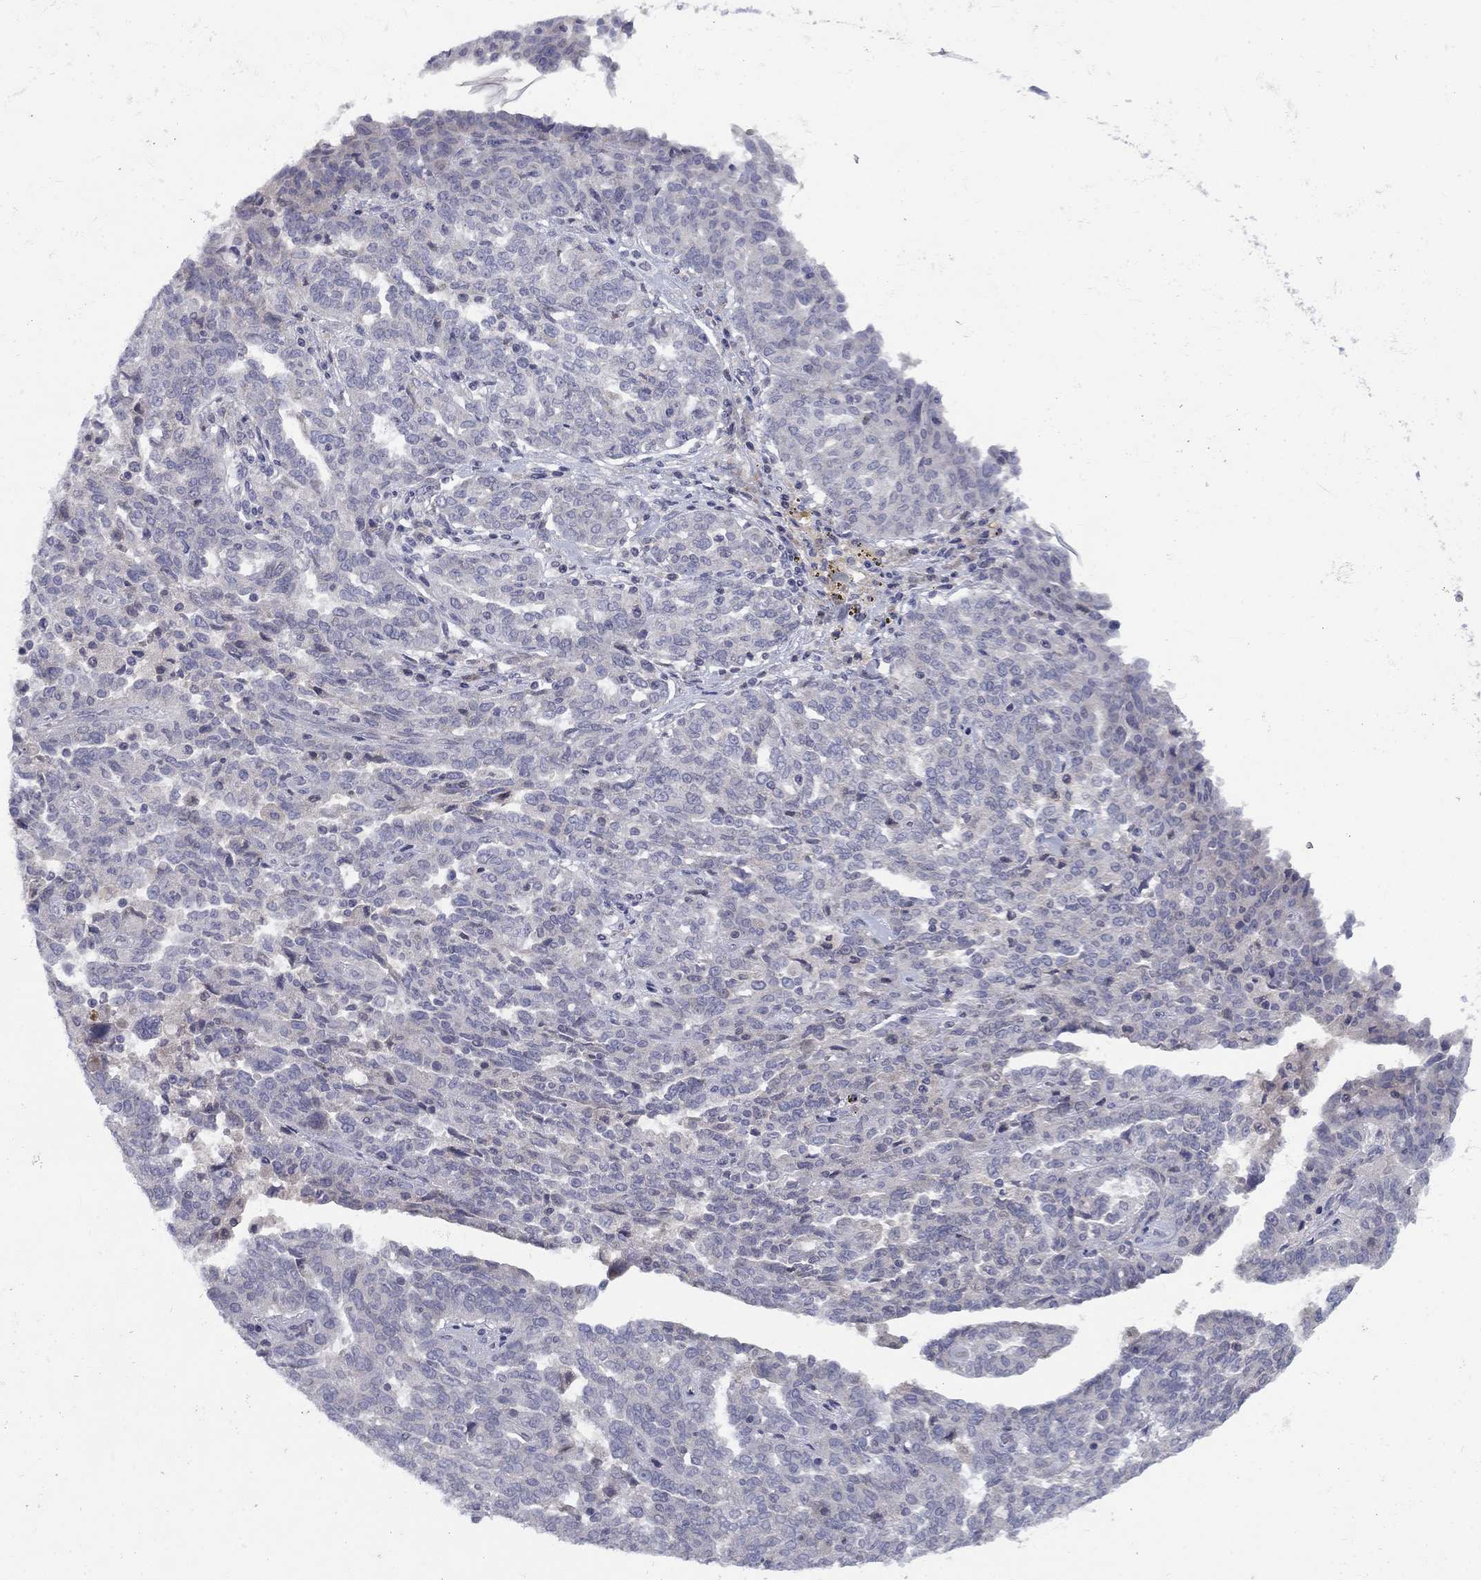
{"staining": {"intensity": "negative", "quantity": "none", "location": "none"}, "tissue": "ovarian cancer", "cell_type": "Tumor cells", "image_type": "cancer", "snomed": [{"axis": "morphology", "description": "Cystadenocarcinoma, serous, NOS"}, {"axis": "topography", "description": "Ovary"}], "caption": "The histopathology image shows no significant positivity in tumor cells of serous cystadenocarcinoma (ovarian).", "gene": "CACNA1A", "patient": {"sex": "female", "age": 67}}